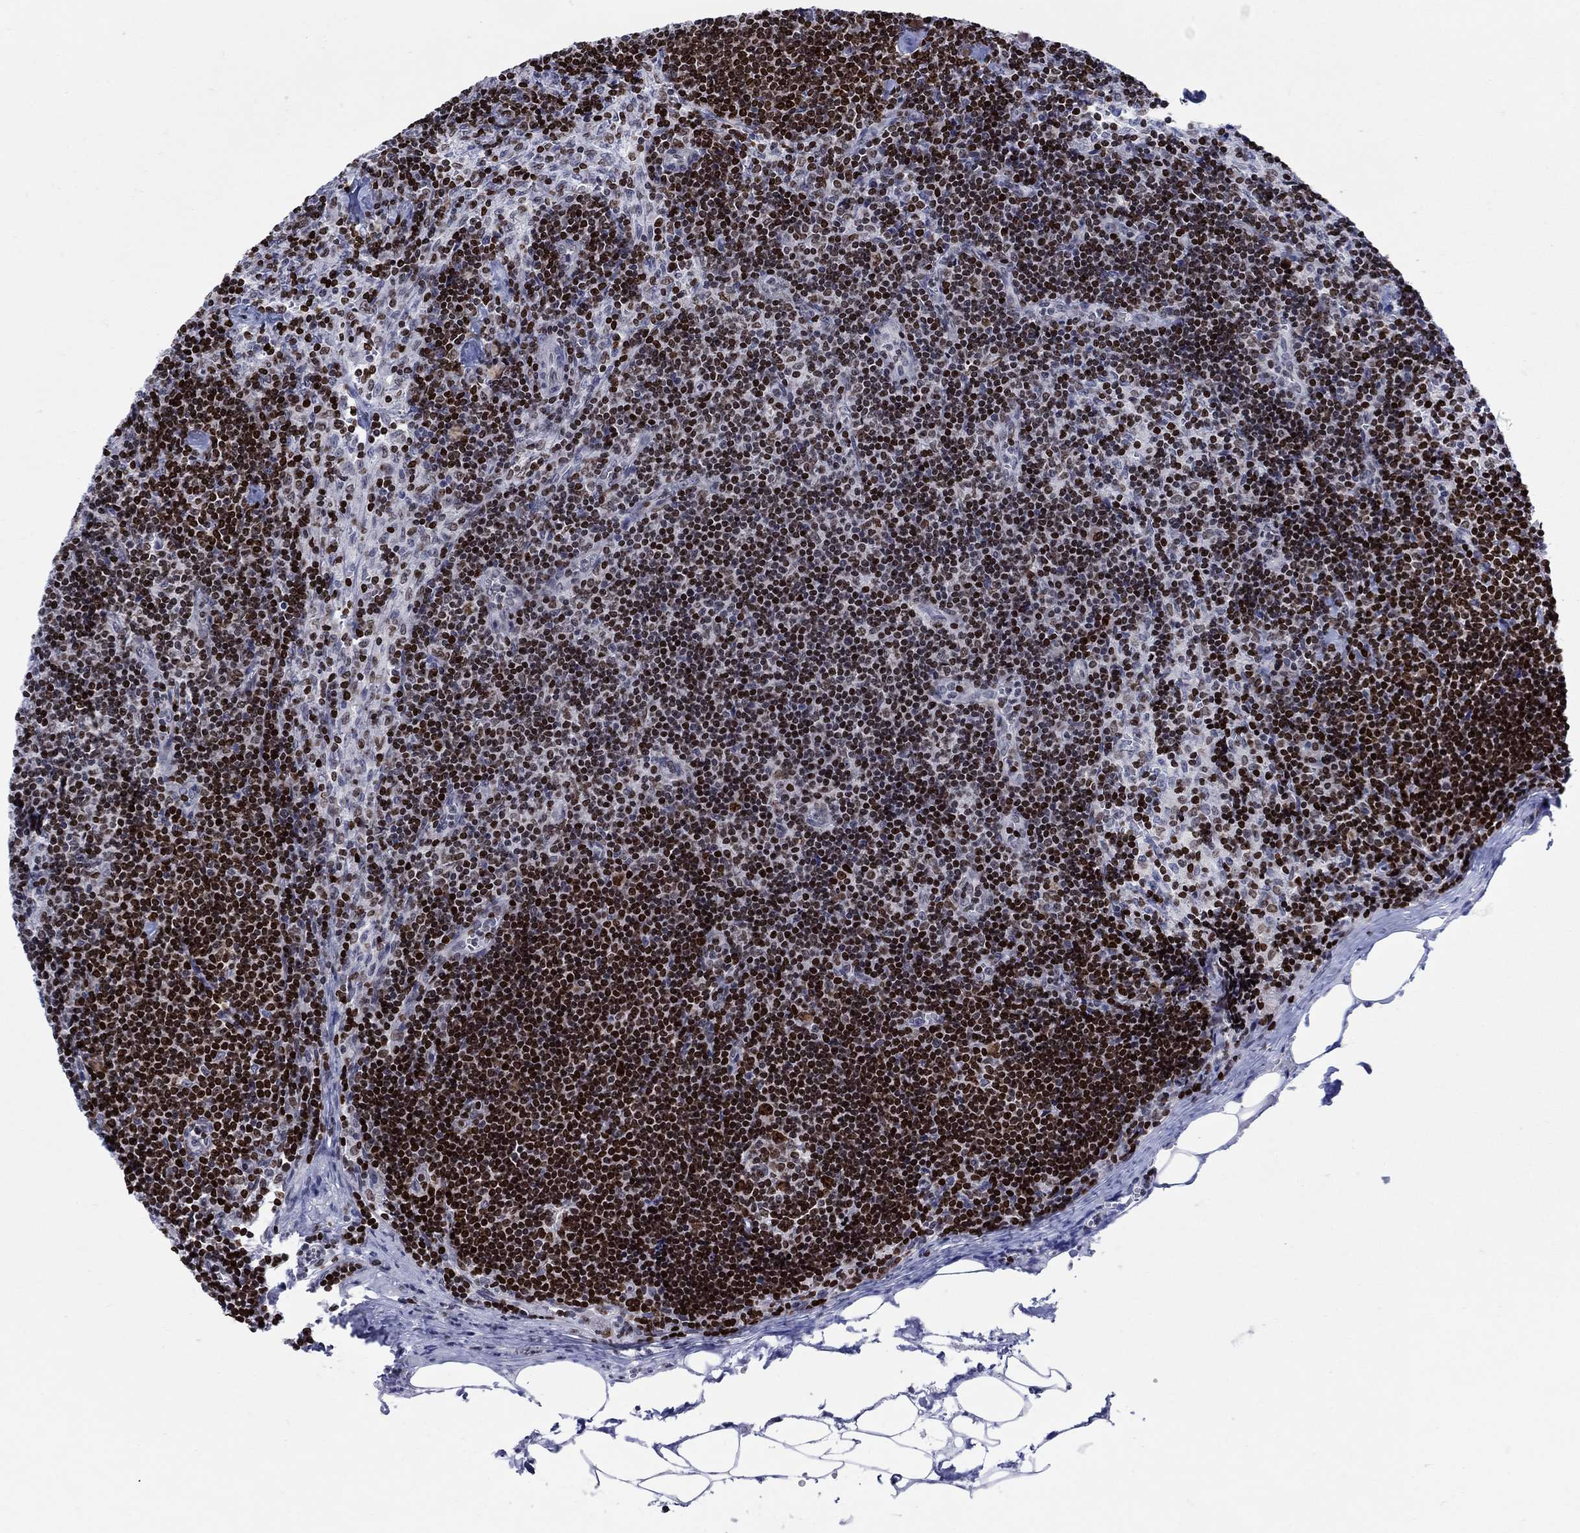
{"staining": {"intensity": "strong", "quantity": ">75%", "location": "nuclear"}, "tissue": "lymph node", "cell_type": "Non-germinal center cells", "image_type": "normal", "snomed": [{"axis": "morphology", "description": "Normal tissue, NOS"}, {"axis": "topography", "description": "Lymph node"}], "caption": "This image reveals immunohistochemistry staining of normal human lymph node, with high strong nuclear expression in approximately >75% of non-germinal center cells.", "gene": "HMGA1", "patient": {"sex": "female", "age": 51}}